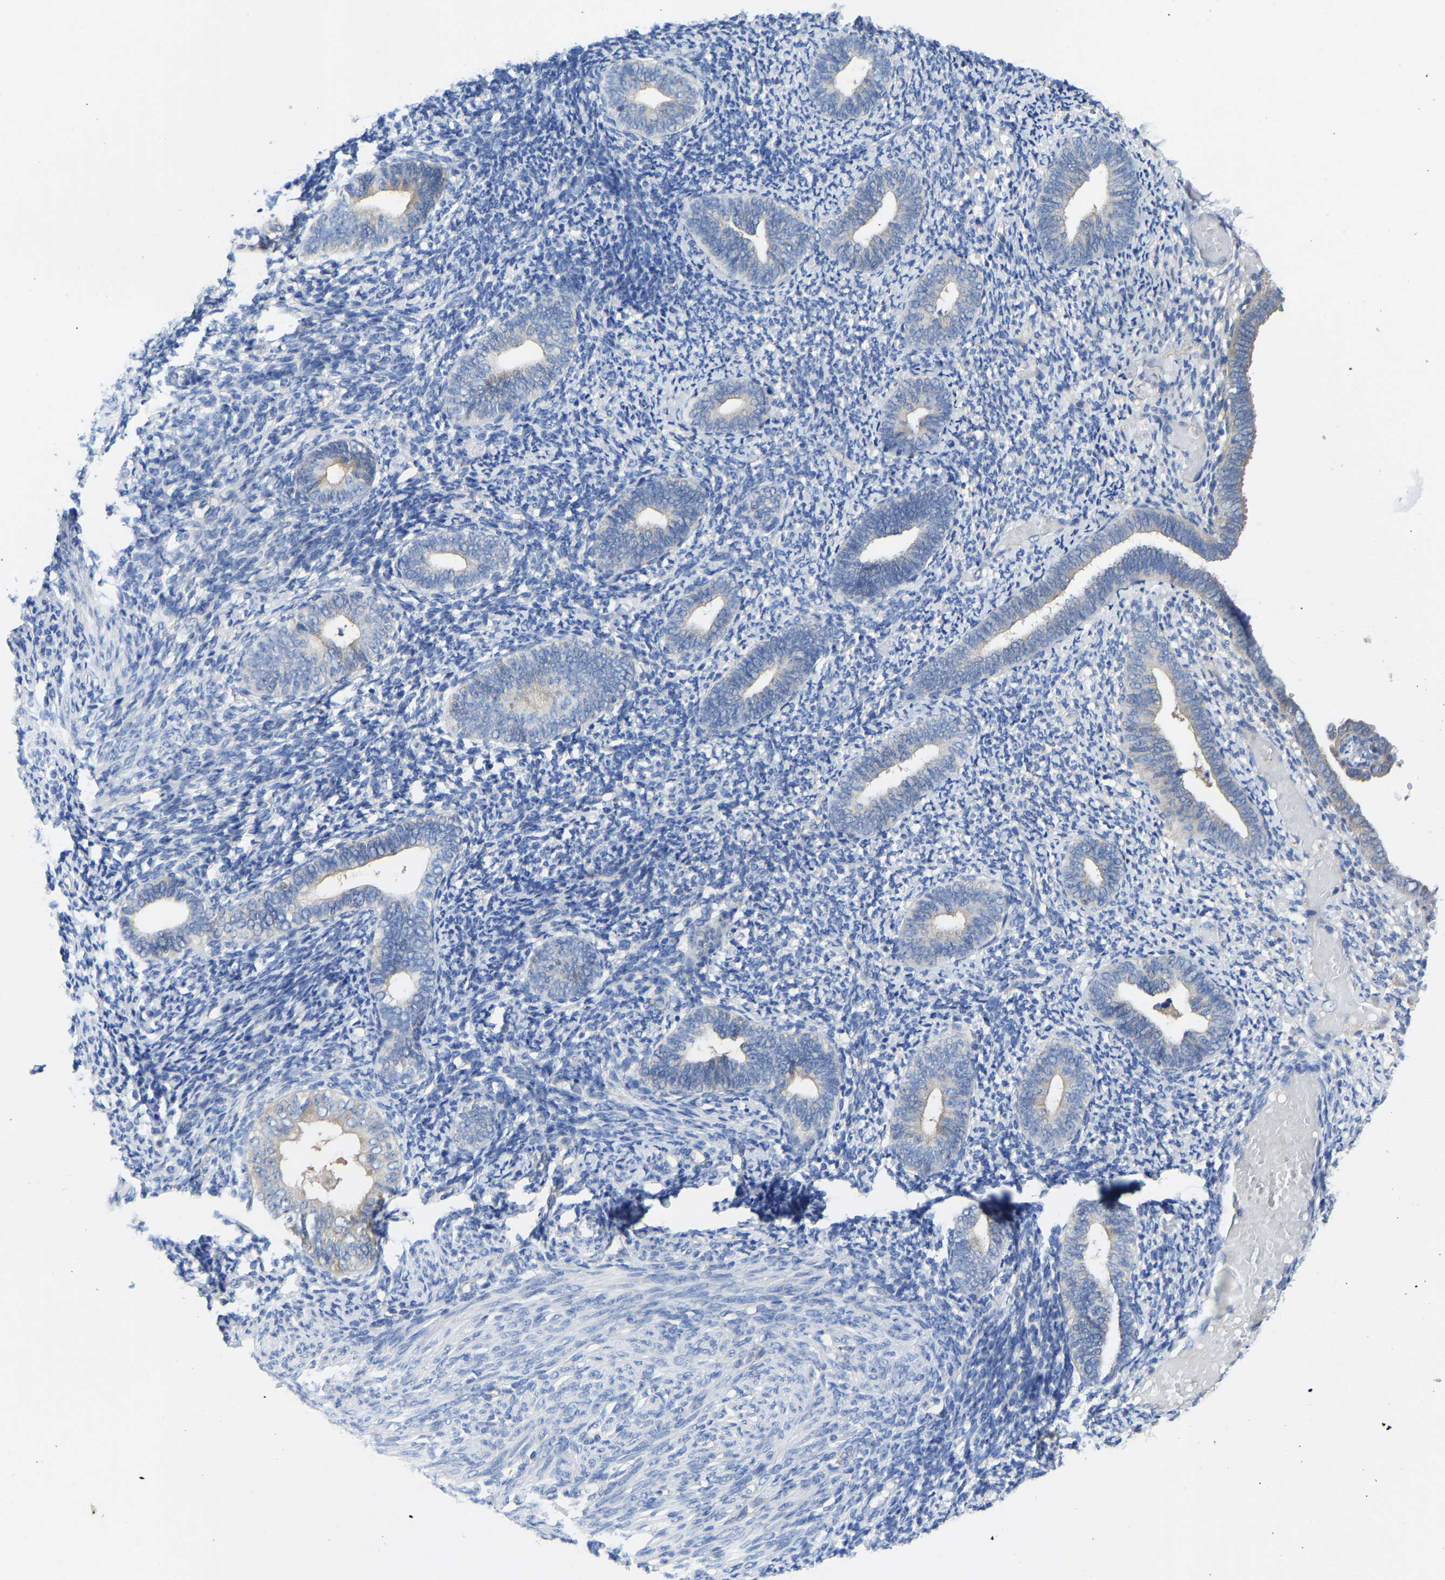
{"staining": {"intensity": "negative", "quantity": "none", "location": "none"}, "tissue": "endometrium", "cell_type": "Cells in endometrial stroma", "image_type": "normal", "snomed": [{"axis": "morphology", "description": "Normal tissue, NOS"}, {"axis": "topography", "description": "Endometrium"}], "caption": "Micrograph shows no protein positivity in cells in endometrial stroma of unremarkable endometrium. (Immunohistochemistry (ihc), brightfield microscopy, high magnification).", "gene": "PPP3CA", "patient": {"sex": "female", "age": 66}}